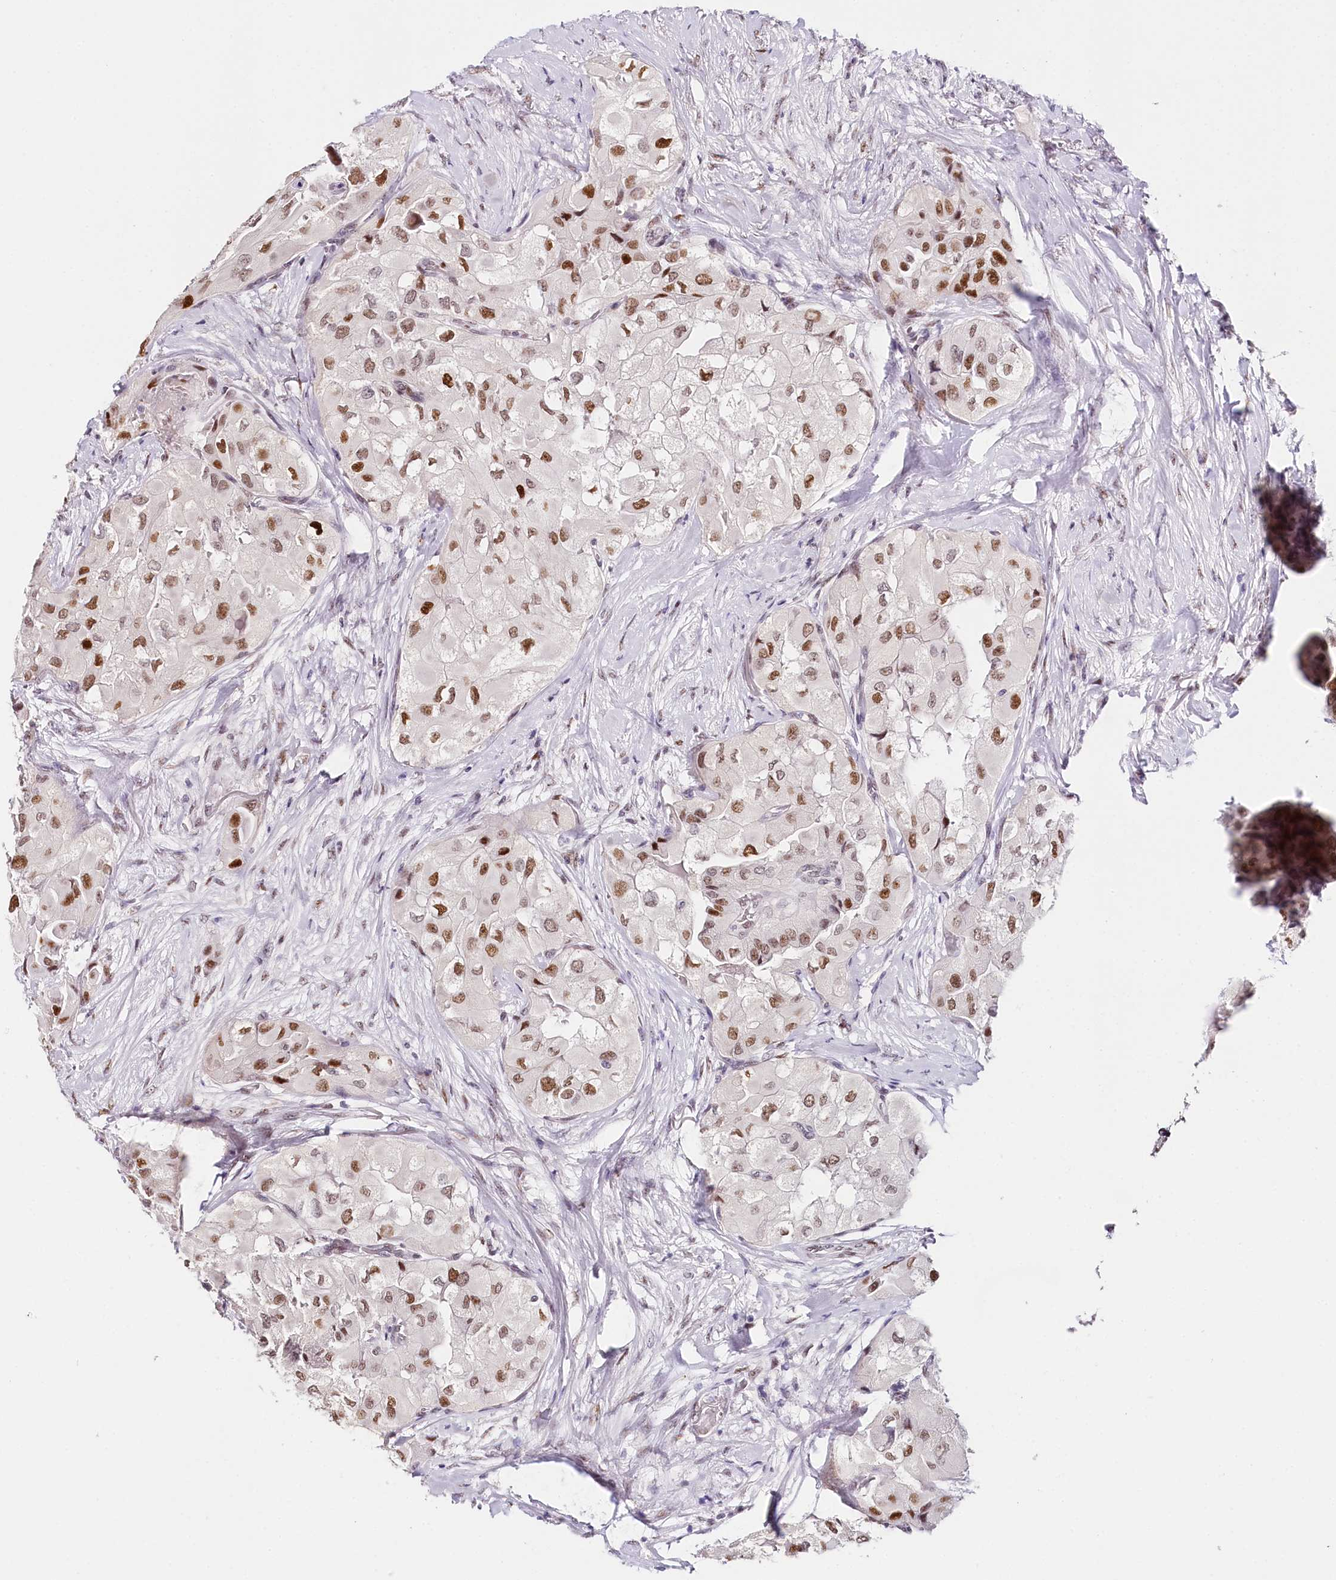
{"staining": {"intensity": "moderate", "quantity": ">75%", "location": "nuclear"}, "tissue": "thyroid cancer", "cell_type": "Tumor cells", "image_type": "cancer", "snomed": [{"axis": "morphology", "description": "Papillary adenocarcinoma, NOS"}, {"axis": "topography", "description": "Thyroid gland"}], "caption": "Protein staining exhibits moderate nuclear expression in approximately >75% of tumor cells in thyroid cancer (papillary adenocarcinoma). Immunohistochemistry stains the protein in brown and the nuclei are stained blue.", "gene": "TP53", "patient": {"sex": "female", "age": 59}}